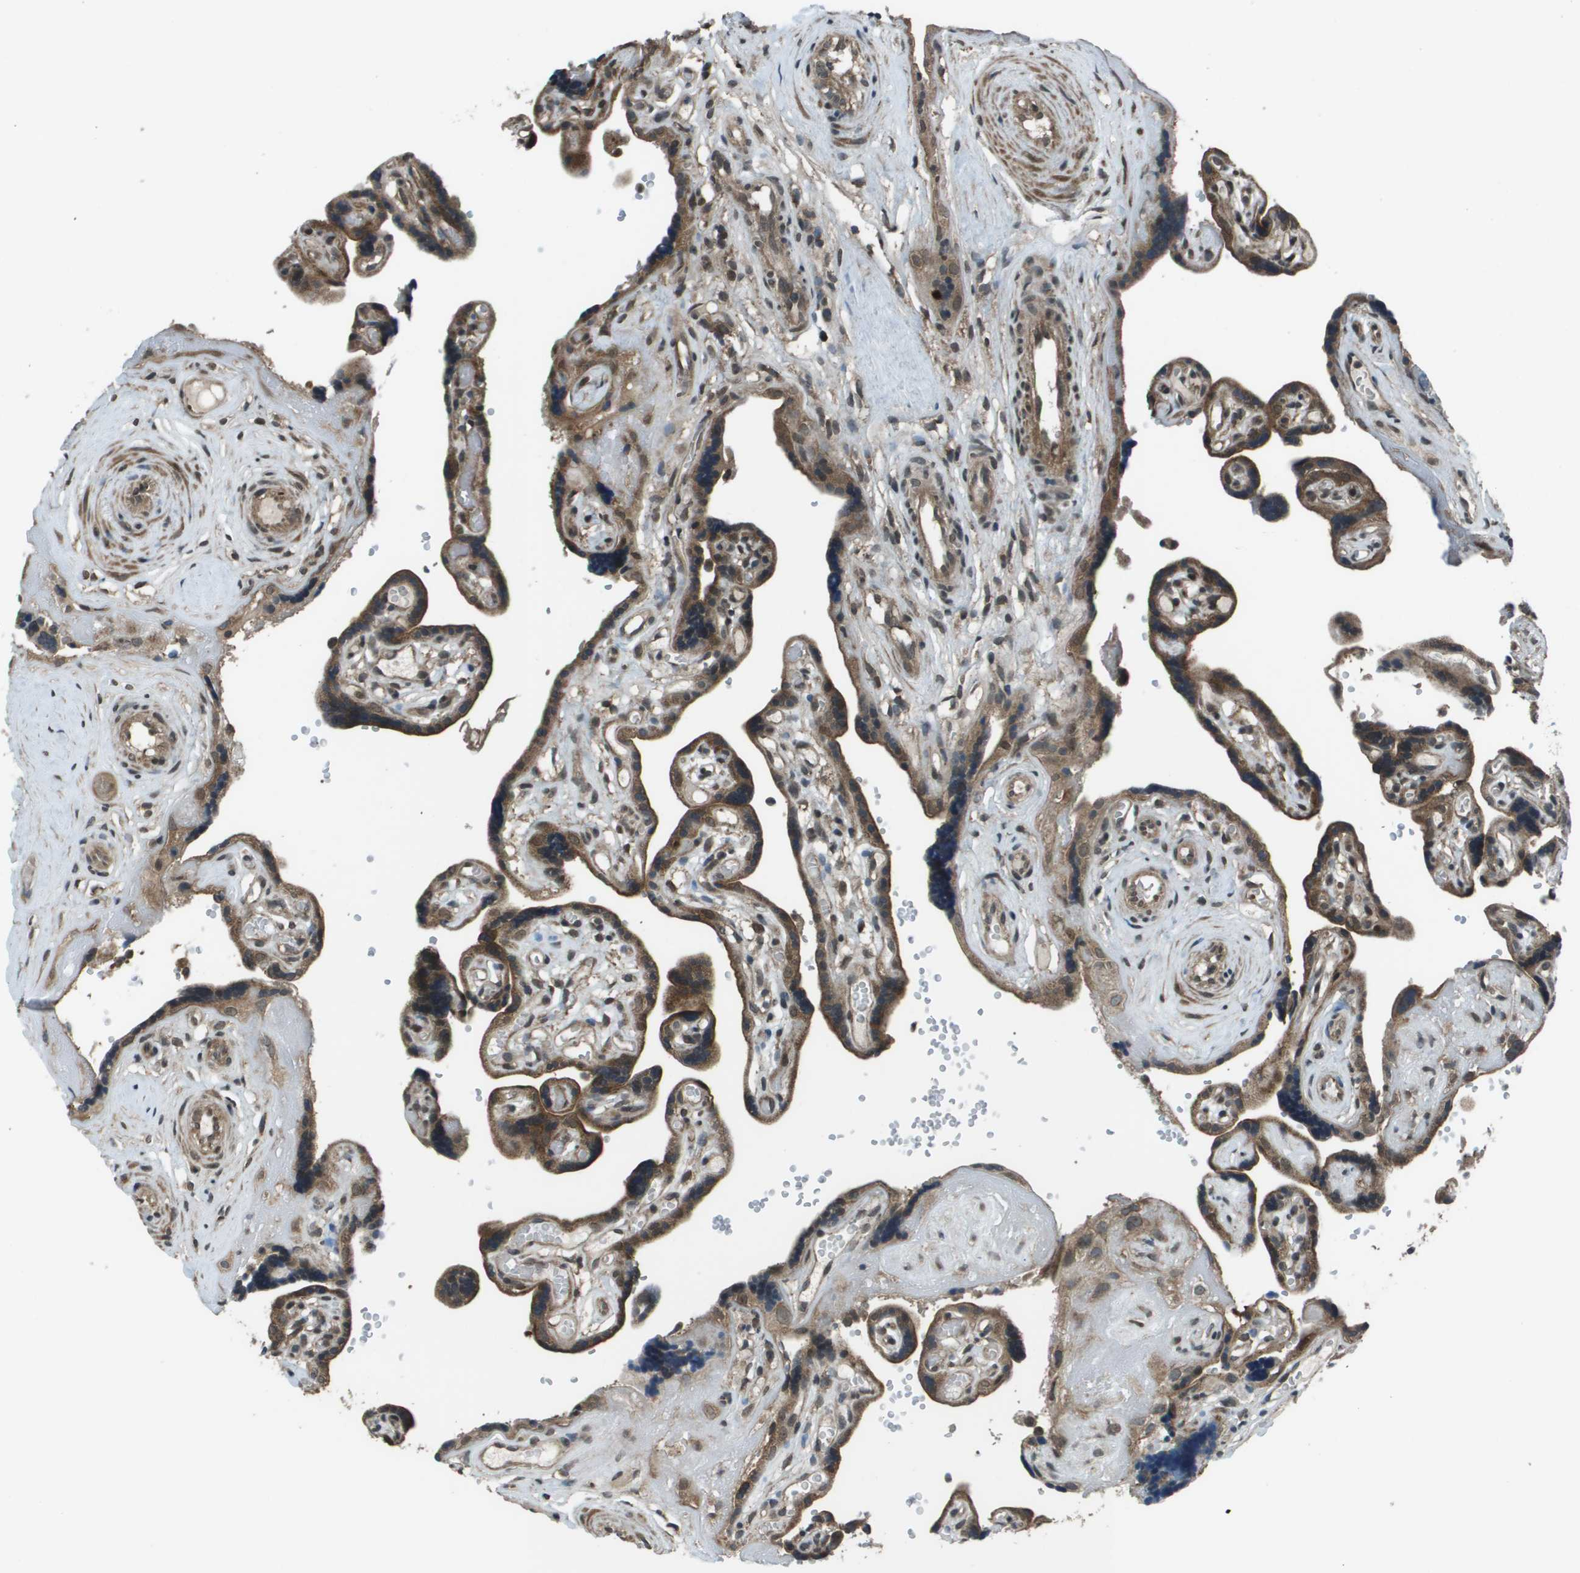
{"staining": {"intensity": "moderate", "quantity": ">75%", "location": "cytoplasmic/membranous"}, "tissue": "placenta", "cell_type": "Trophoblastic cells", "image_type": "normal", "snomed": [{"axis": "morphology", "description": "Normal tissue, NOS"}, {"axis": "topography", "description": "Placenta"}], "caption": "Immunohistochemistry micrograph of benign placenta: human placenta stained using immunohistochemistry exhibits medium levels of moderate protein expression localized specifically in the cytoplasmic/membranous of trophoblastic cells, appearing as a cytoplasmic/membranous brown color.", "gene": "PPFIA1", "patient": {"sex": "female", "age": 30}}